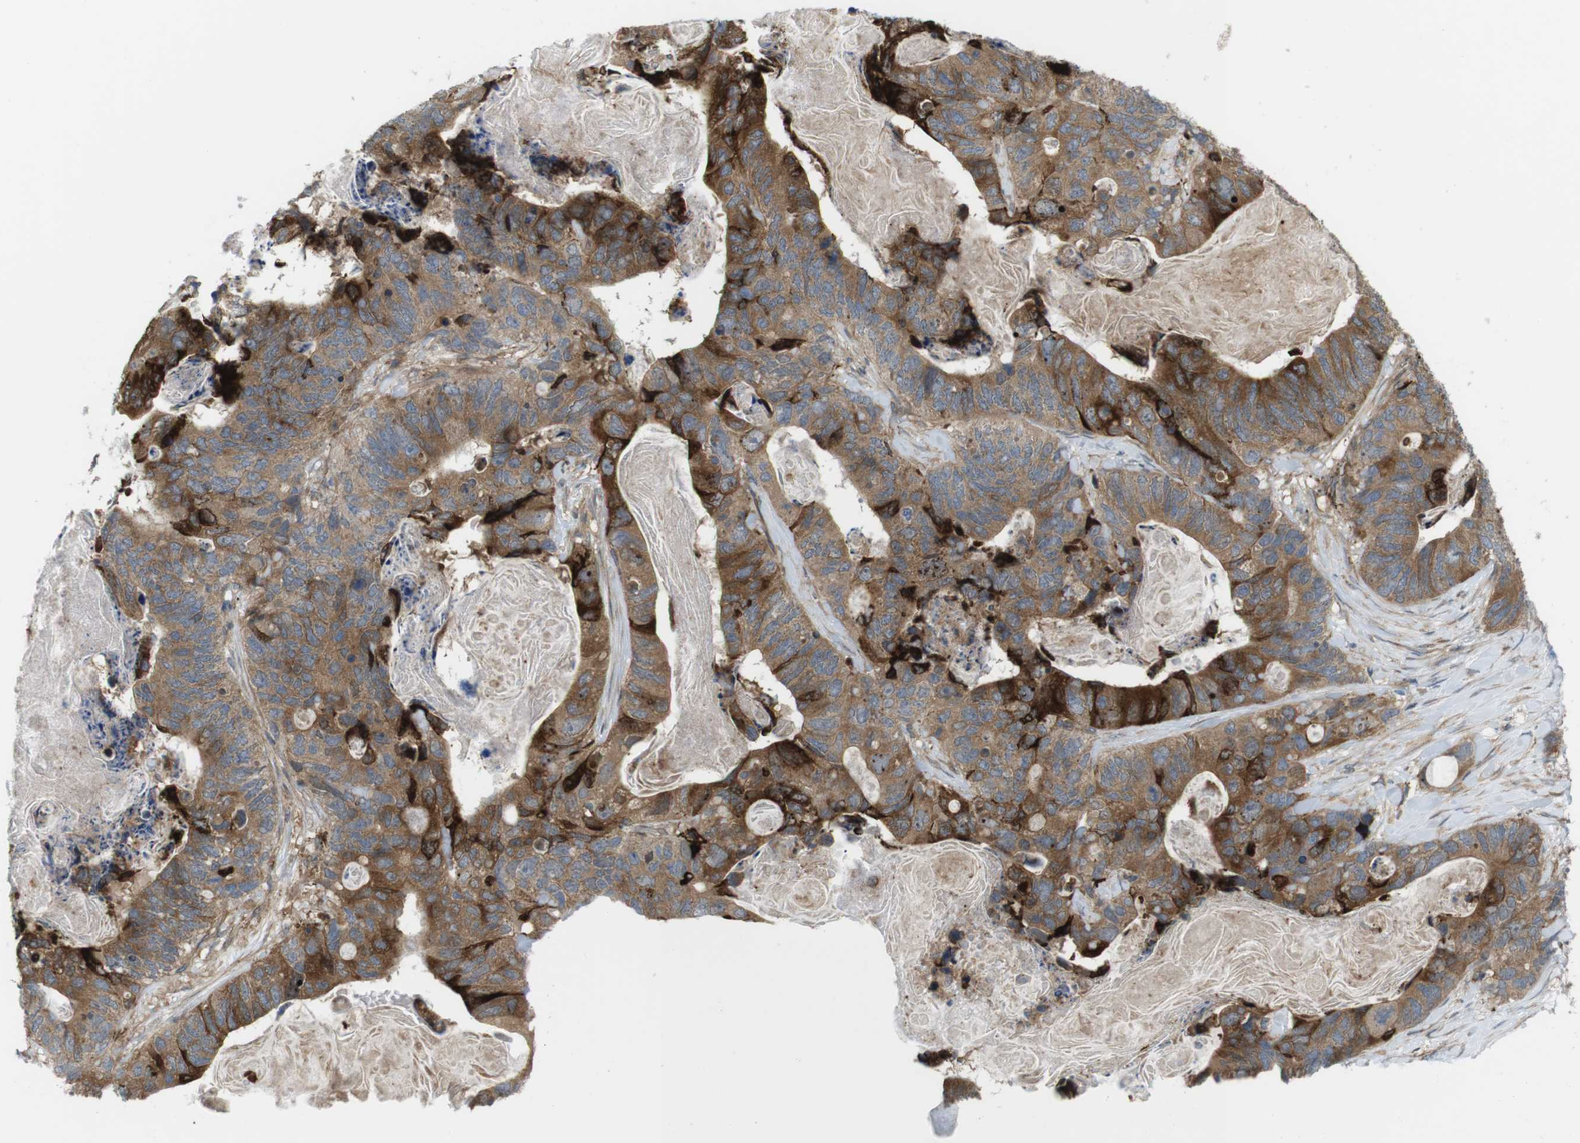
{"staining": {"intensity": "strong", "quantity": ">75%", "location": "cytoplasmic/membranous"}, "tissue": "stomach cancer", "cell_type": "Tumor cells", "image_type": "cancer", "snomed": [{"axis": "morphology", "description": "Adenocarcinoma, NOS"}, {"axis": "topography", "description": "Stomach"}], "caption": "Tumor cells demonstrate high levels of strong cytoplasmic/membranous expression in approximately >75% of cells in human adenocarcinoma (stomach).", "gene": "DDAH2", "patient": {"sex": "female", "age": 89}}